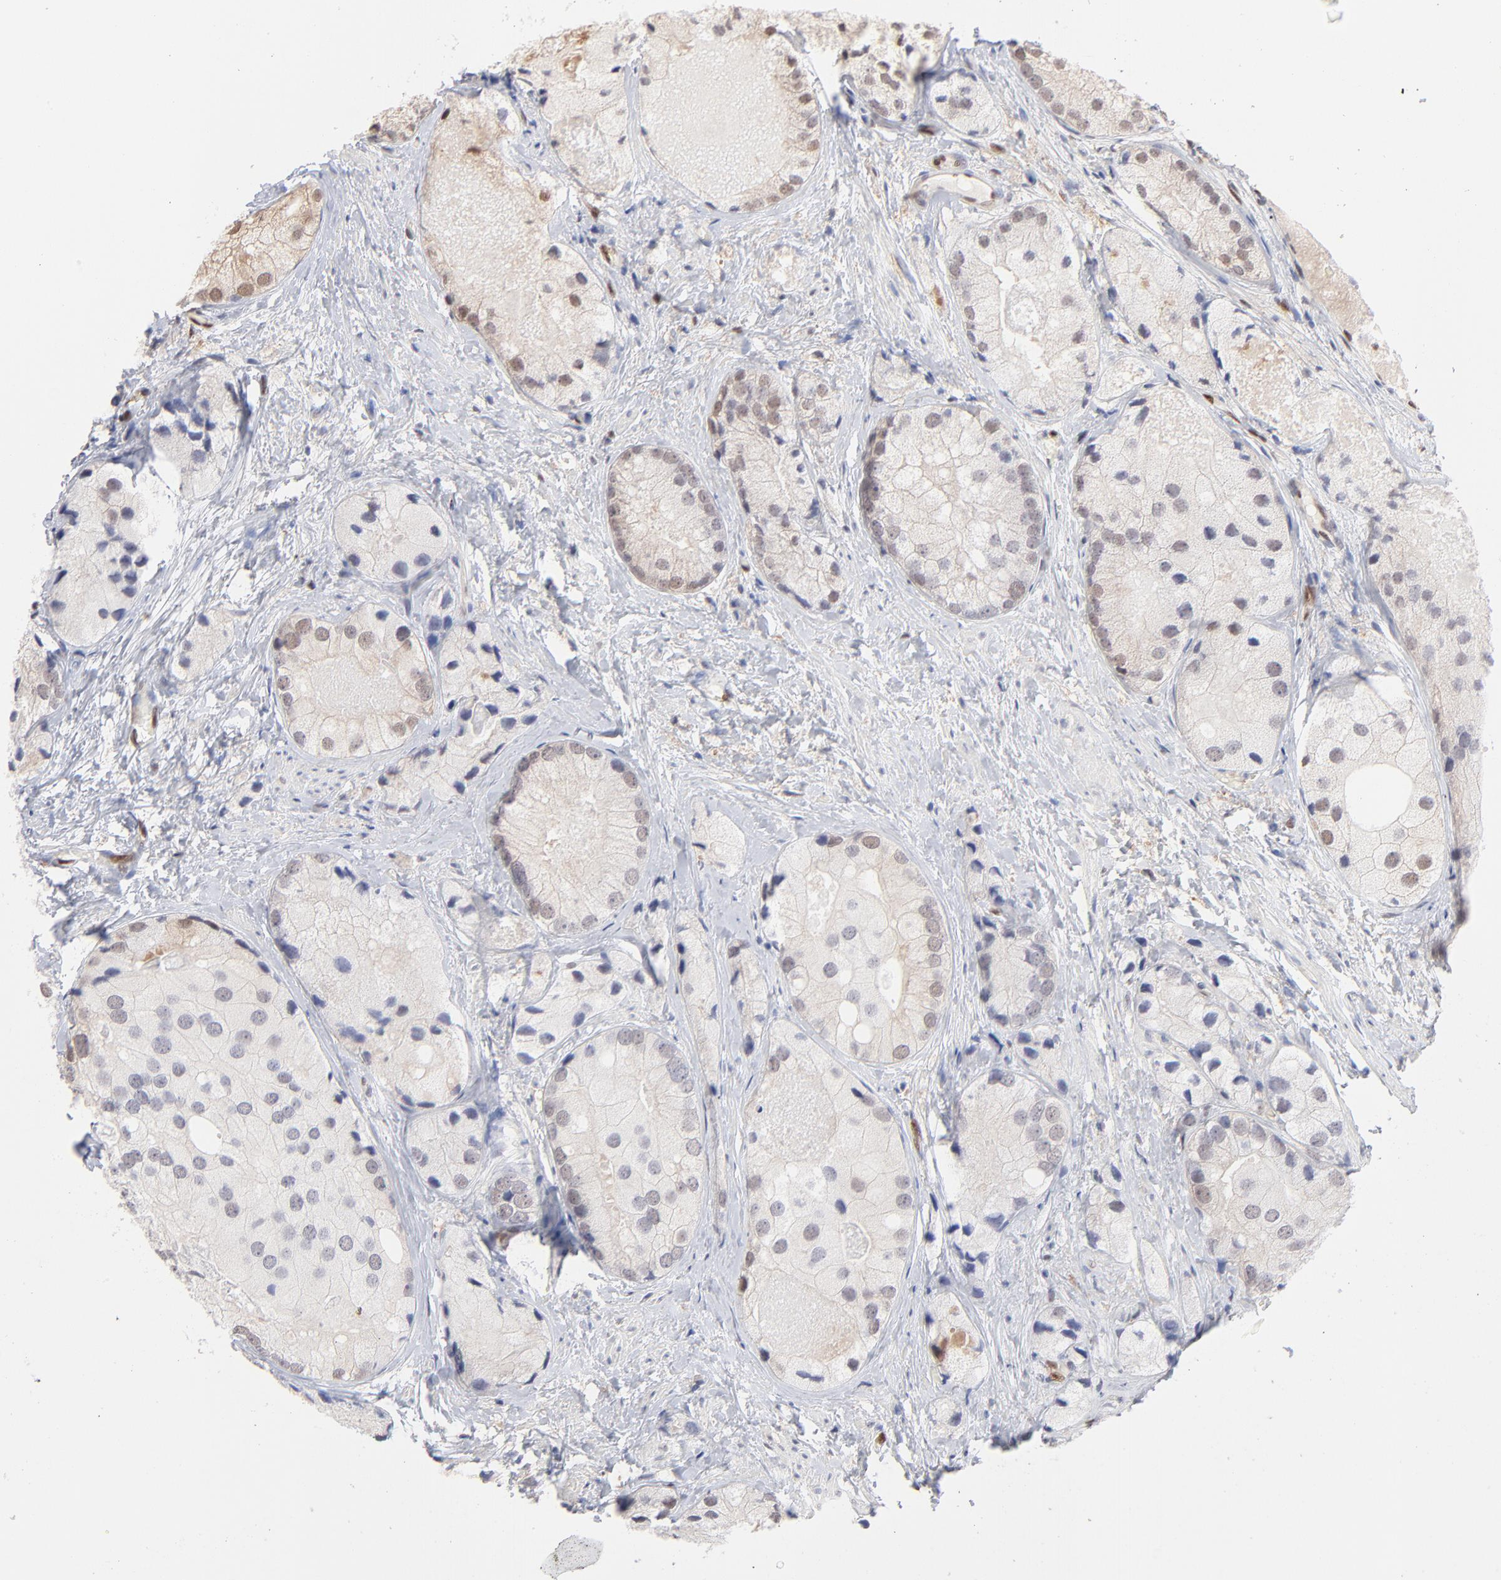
{"staining": {"intensity": "moderate", "quantity": "25%-75%", "location": "nuclear"}, "tissue": "prostate cancer", "cell_type": "Tumor cells", "image_type": "cancer", "snomed": [{"axis": "morphology", "description": "Adenocarcinoma, Low grade"}, {"axis": "topography", "description": "Prostate"}], "caption": "IHC staining of prostate cancer, which demonstrates medium levels of moderate nuclear positivity in approximately 25%-75% of tumor cells indicating moderate nuclear protein staining. The staining was performed using DAB (brown) for protein detection and nuclei were counterstained in hematoxylin (blue).", "gene": "STAT3", "patient": {"sex": "male", "age": 69}}